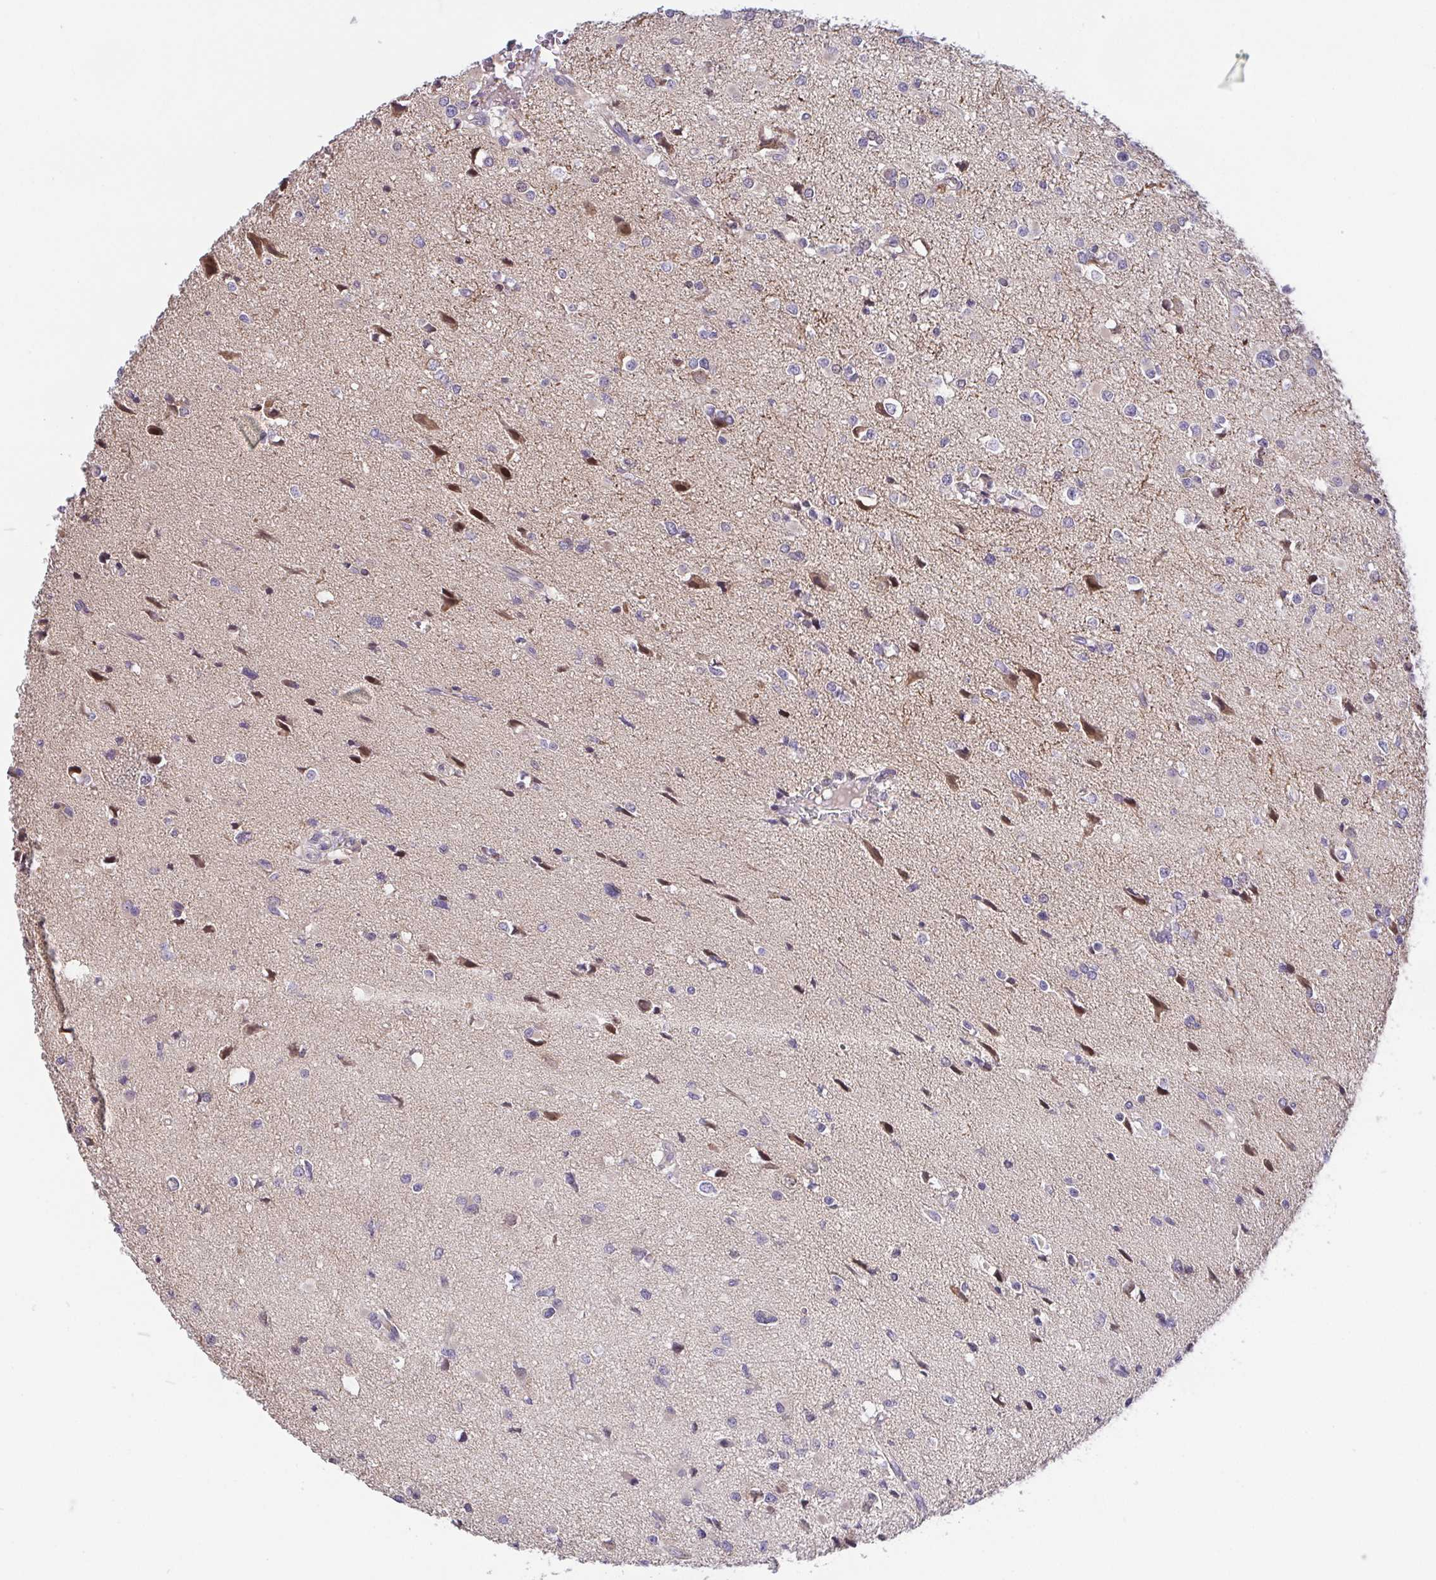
{"staining": {"intensity": "negative", "quantity": "none", "location": "none"}, "tissue": "glioma", "cell_type": "Tumor cells", "image_type": "cancer", "snomed": [{"axis": "morphology", "description": "Glioma, malignant, High grade"}, {"axis": "topography", "description": "Brain"}], "caption": "There is no significant positivity in tumor cells of glioma.", "gene": "PREPL", "patient": {"sex": "male", "age": 54}}